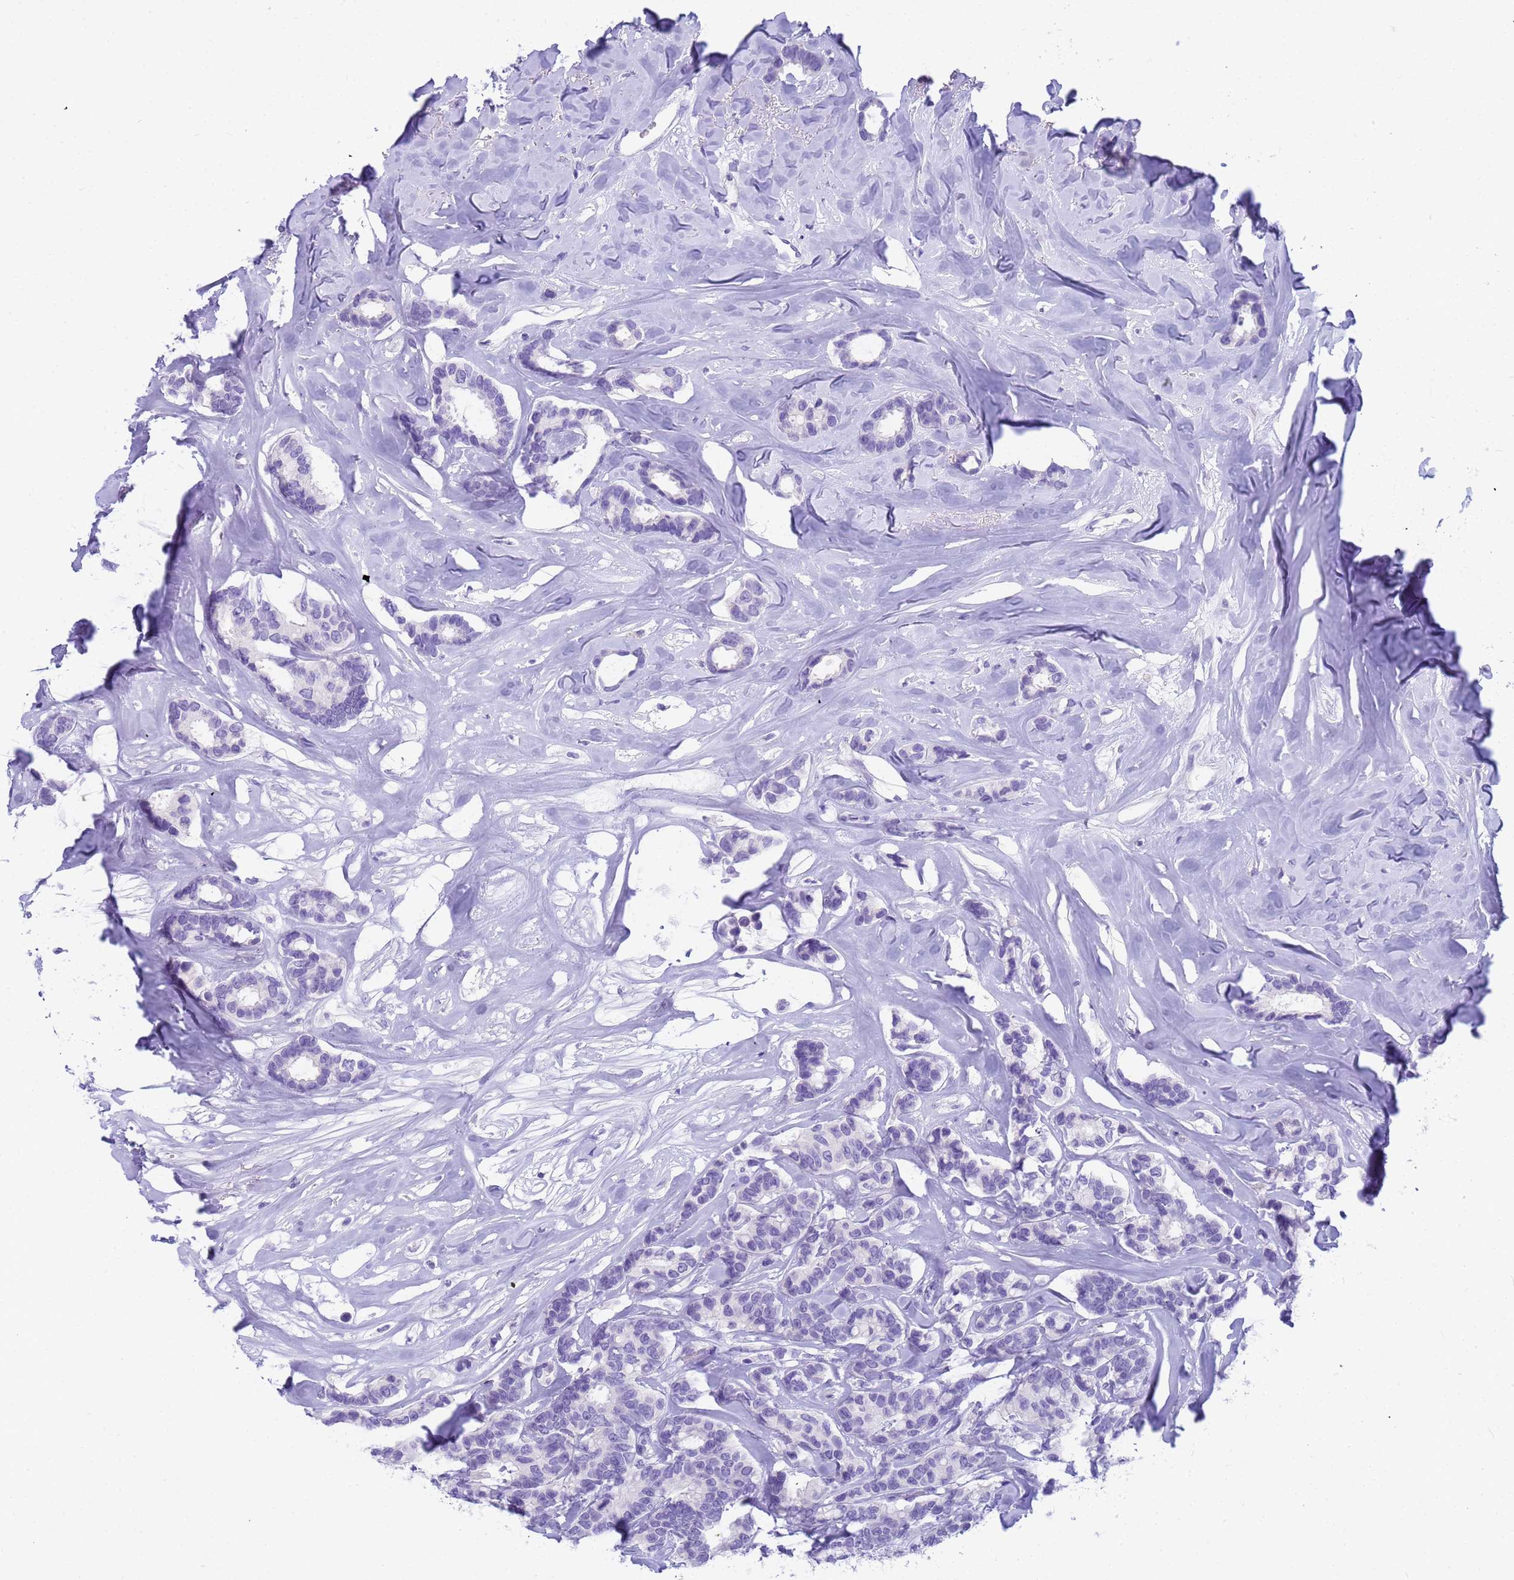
{"staining": {"intensity": "negative", "quantity": "none", "location": "none"}, "tissue": "breast cancer", "cell_type": "Tumor cells", "image_type": "cancer", "snomed": [{"axis": "morphology", "description": "Duct carcinoma"}, {"axis": "topography", "description": "Breast"}], "caption": "Tumor cells show no significant protein positivity in breast cancer. (Immunohistochemistry (ihc), brightfield microscopy, high magnification).", "gene": "RNASE2", "patient": {"sex": "female", "age": 87}}